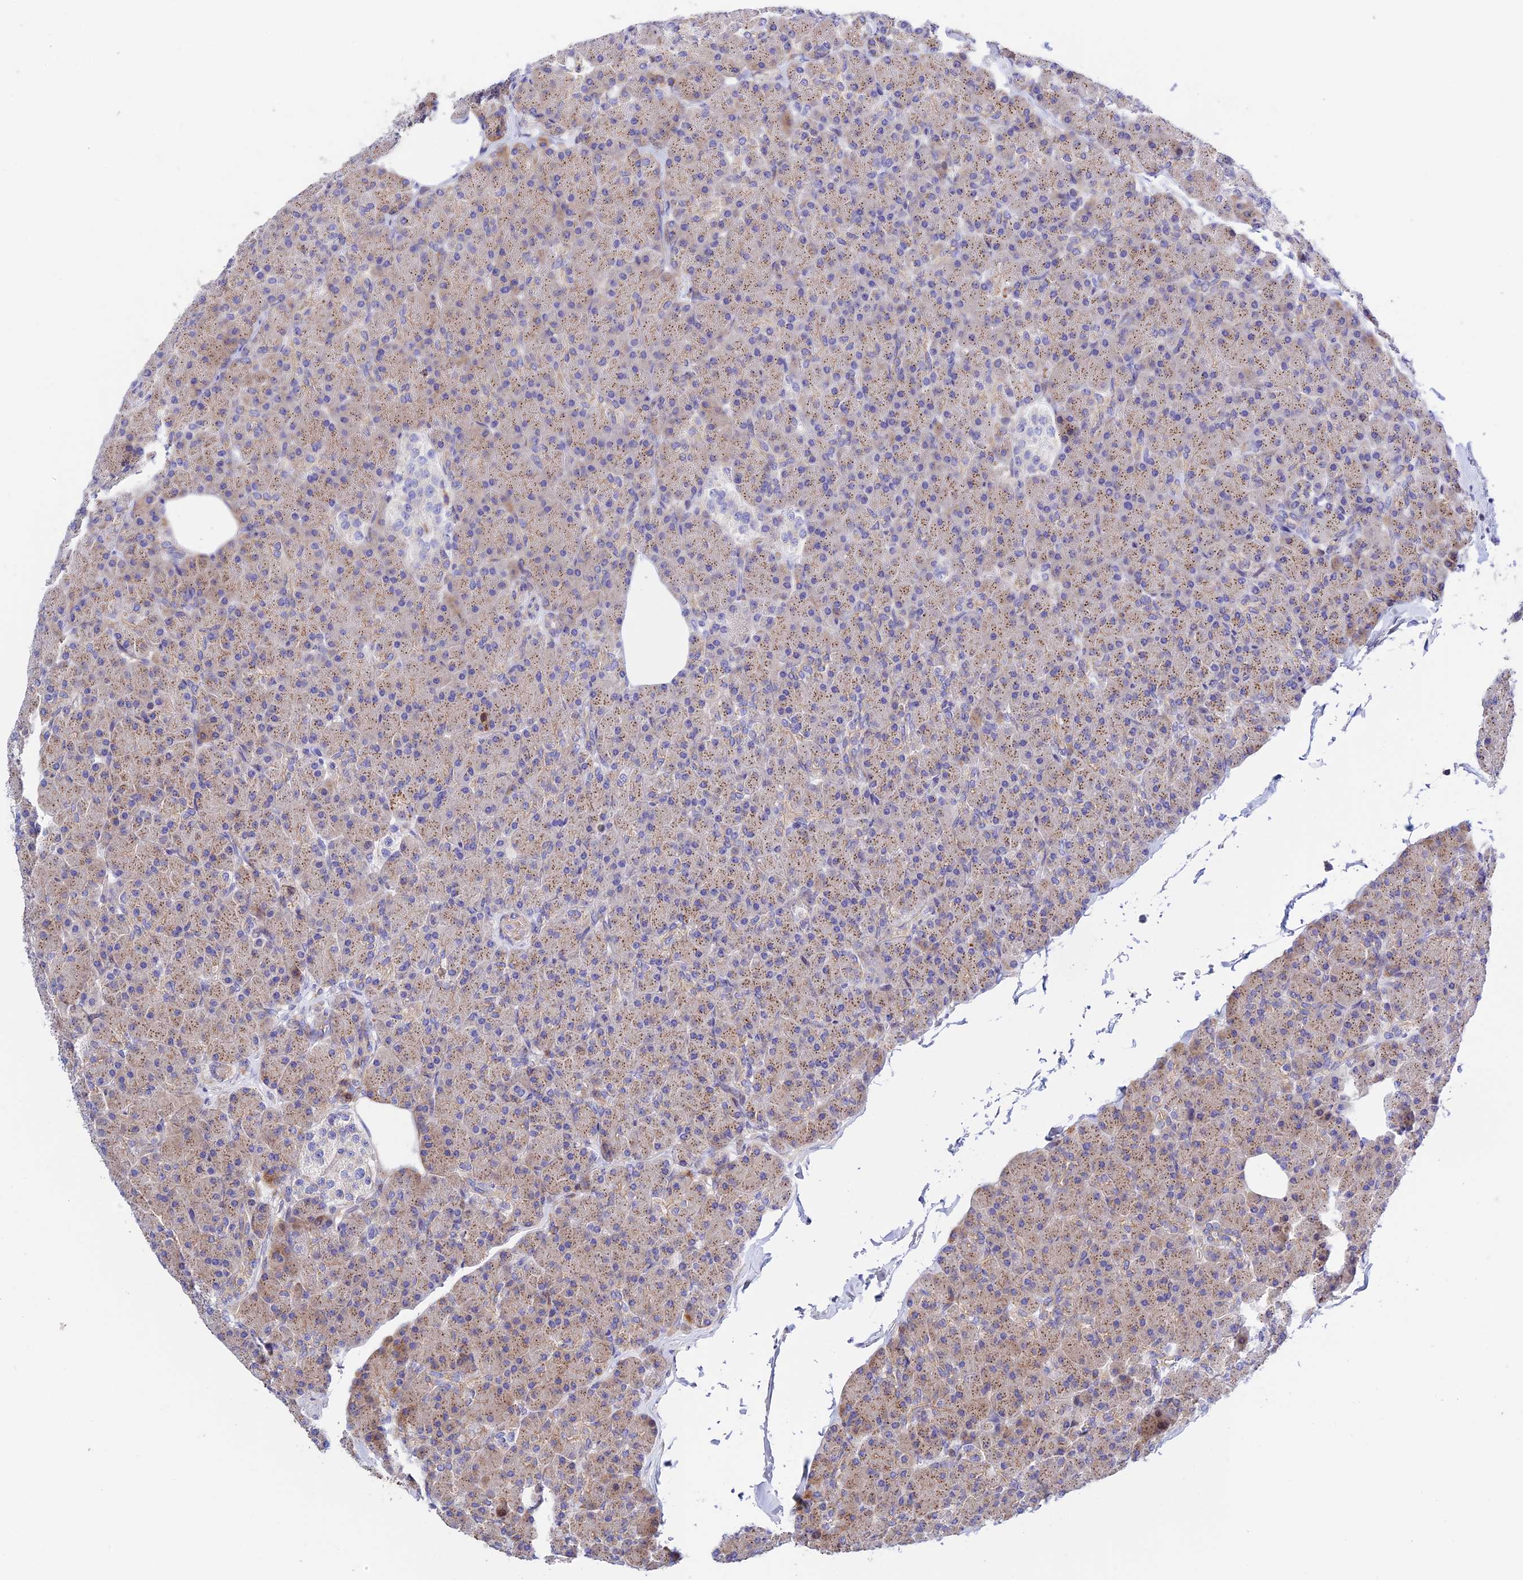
{"staining": {"intensity": "strong", "quantity": "25%-75%", "location": "cytoplasmic/membranous"}, "tissue": "pancreas", "cell_type": "Exocrine glandular cells", "image_type": "normal", "snomed": [{"axis": "morphology", "description": "Normal tissue, NOS"}, {"axis": "topography", "description": "Pancreas"}], "caption": "Immunohistochemistry (IHC) image of normal pancreas: pancreas stained using immunohistochemistry (IHC) displays high levels of strong protein expression localized specifically in the cytoplasmic/membranous of exocrine glandular cells, appearing as a cytoplasmic/membranous brown color.", "gene": "PRIM1", "patient": {"sex": "female", "age": 43}}